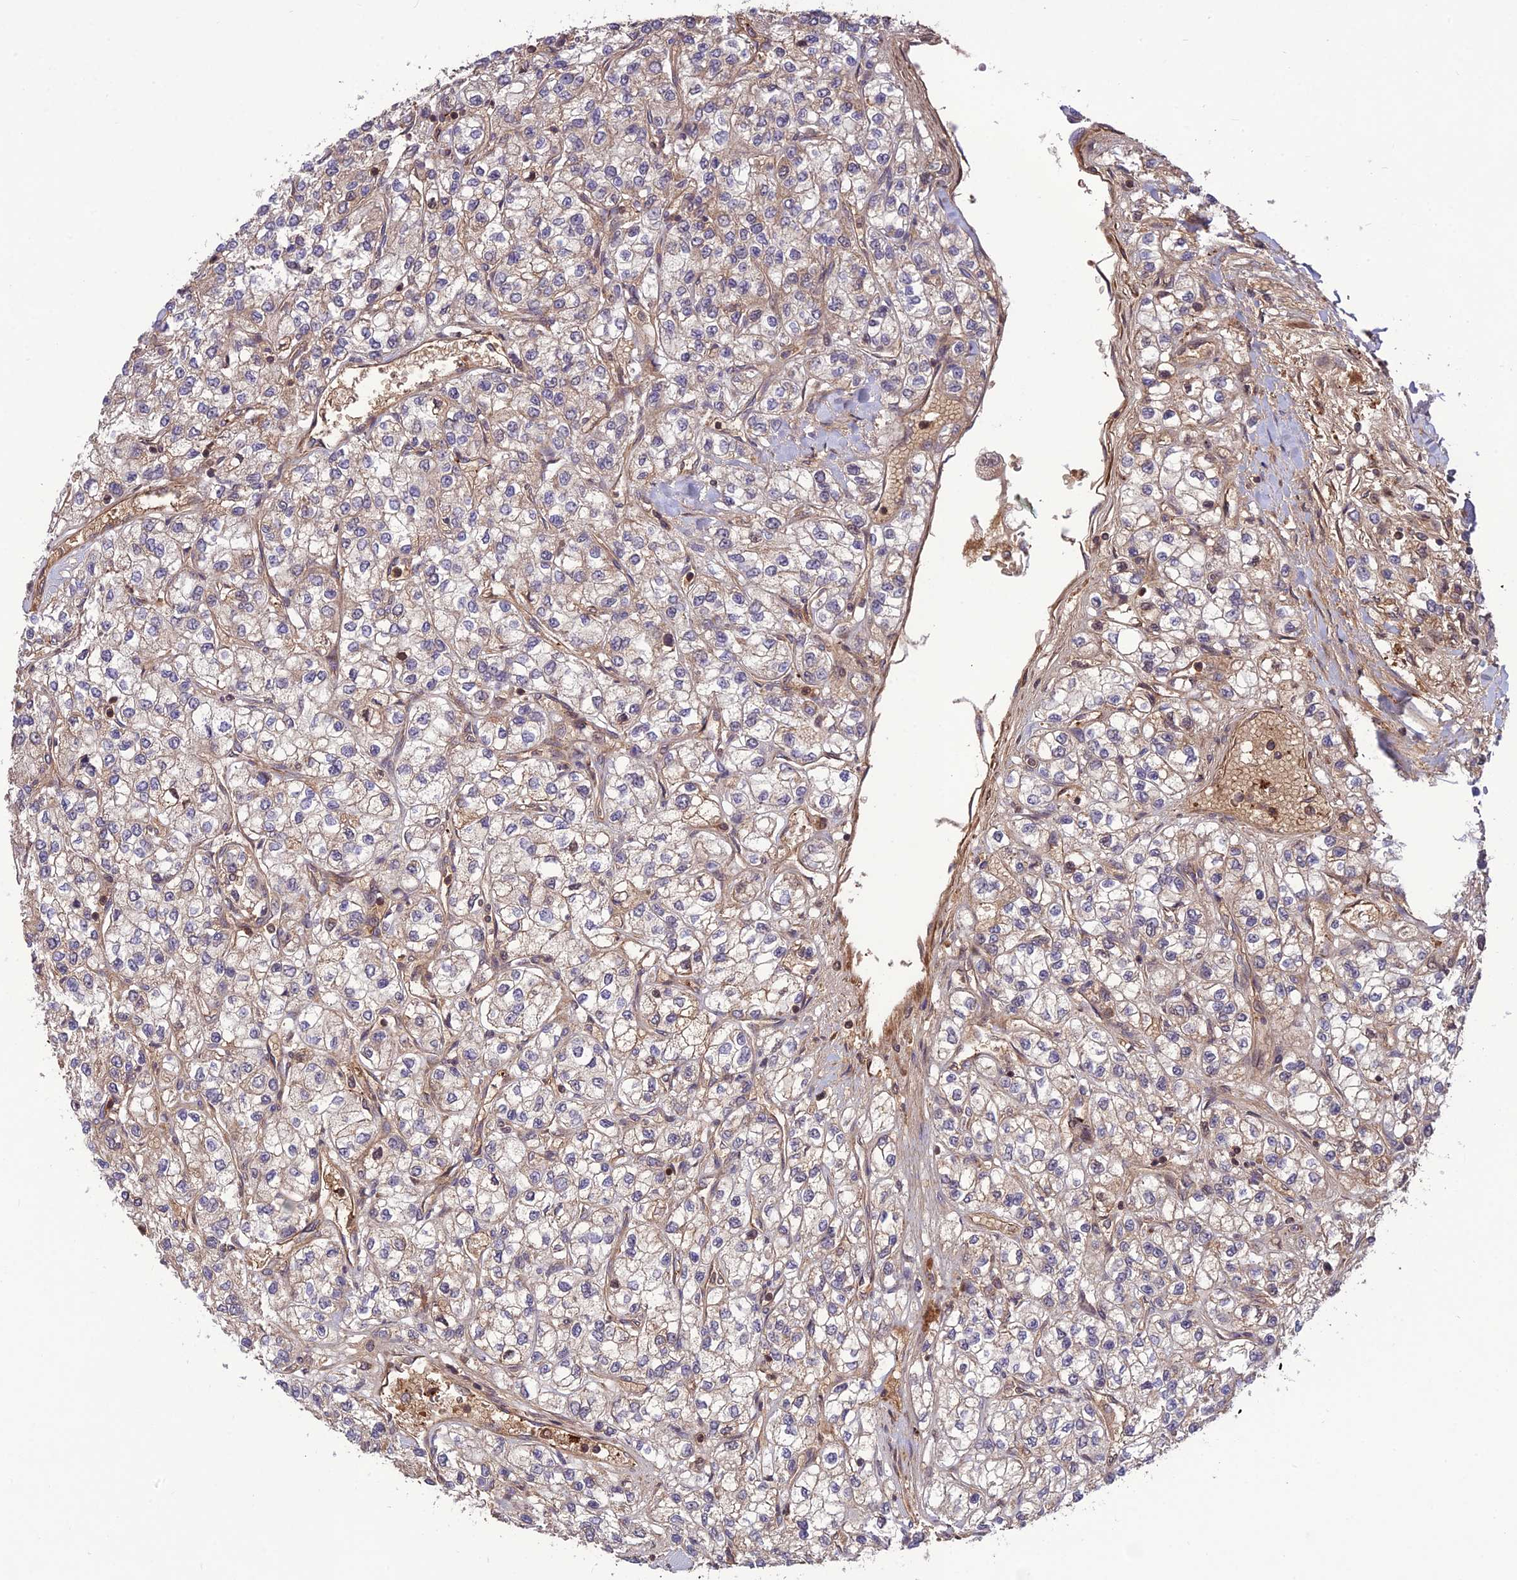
{"staining": {"intensity": "weak", "quantity": "<25%", "location": "cytoplasmic/membranous"}, "tissue": "renal cancer", "cell_type": "Tumor cells", "image_type": "cancer", "snomed": [{"axis": "morphology", "description": "Adenocarcinoma, NOS"}, {"axis": "topography", "description": "Kidney"}], "caption": "Immunohistochemistry photomicrograph of renal cancer (adenocarcinoma) stained for a protein (brown), which reveals no positivity in tumor cells.", "gene": "NDUFC1", "patient": {"sex": "male", "age": 80}}